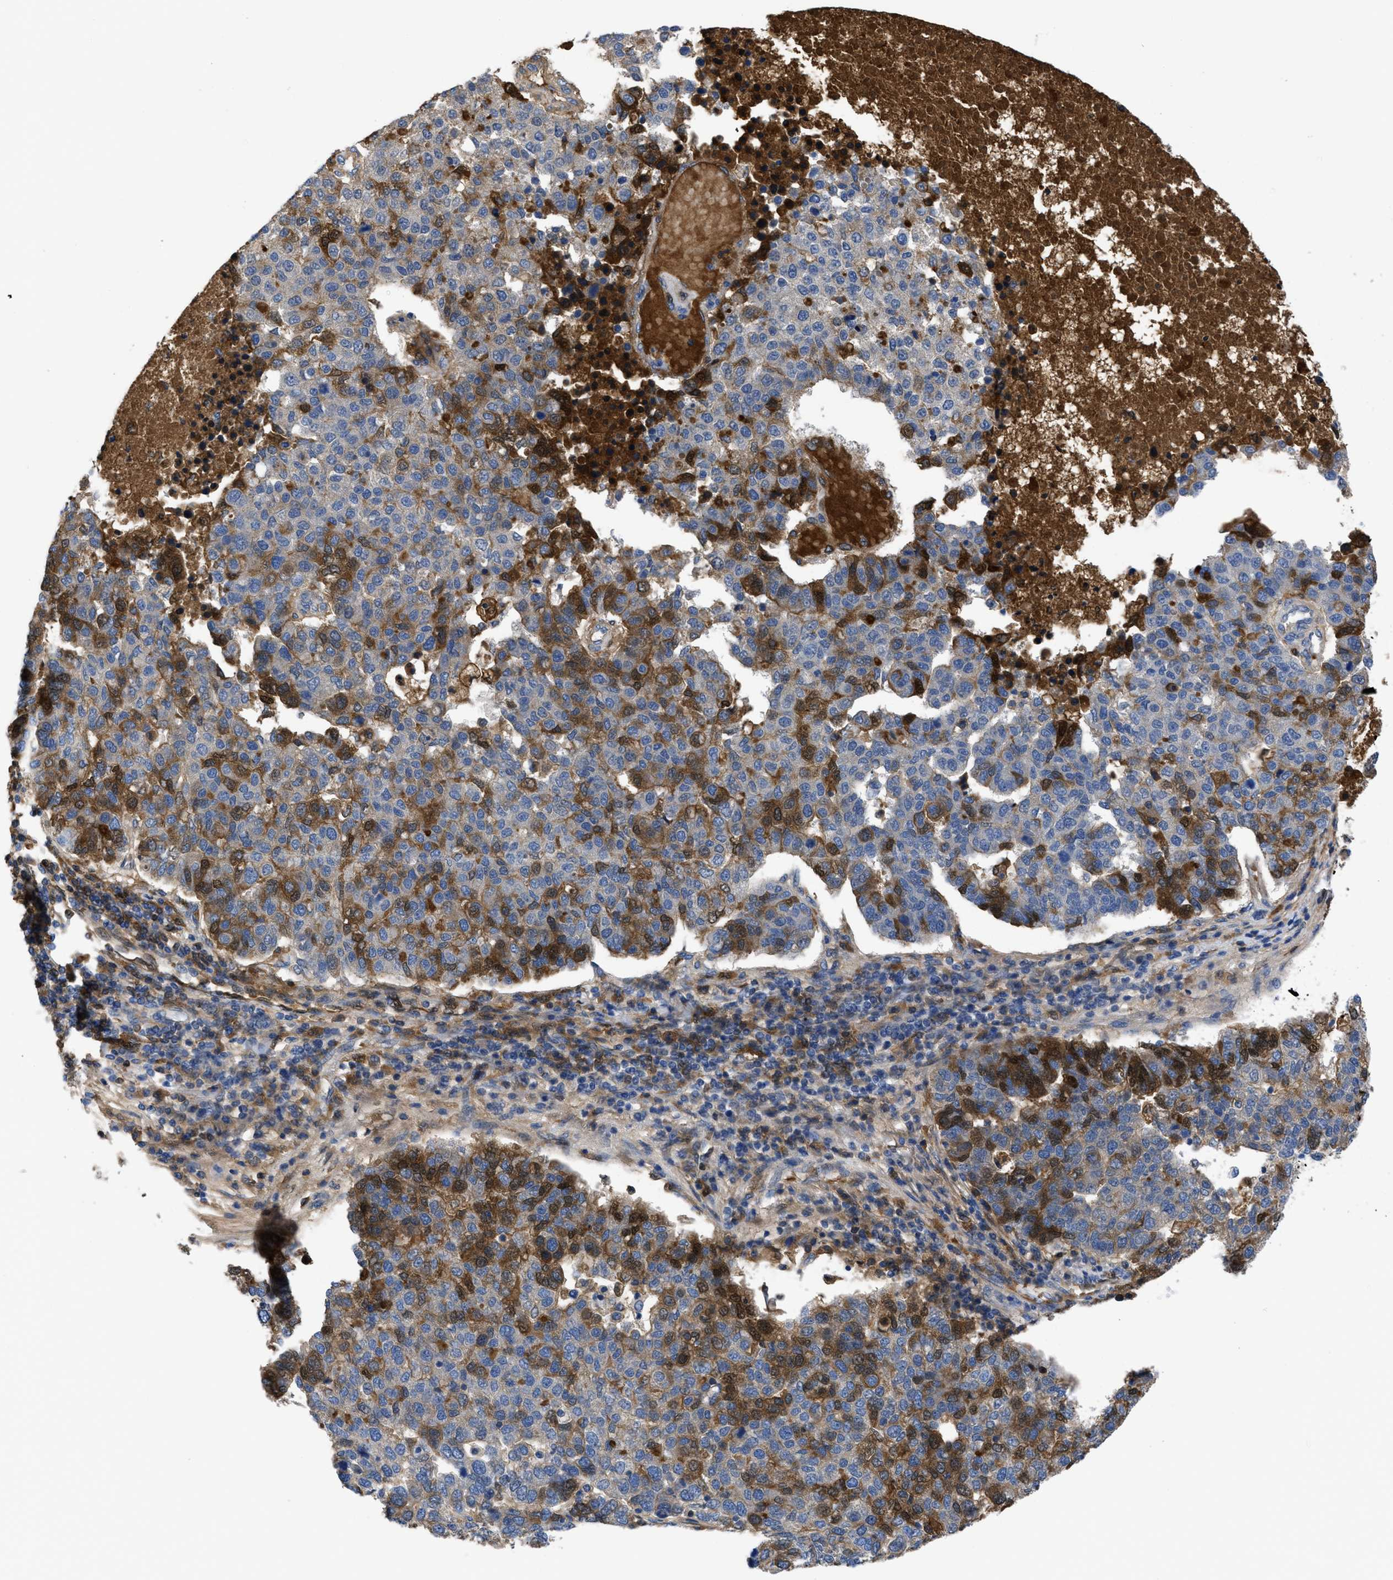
{"staining": {"intensity": "moderate", "quantity": "25%-75%", "location": "cytoplasmic/membranous"}, "tissue": "pancreatic cancer", "cell_type": "Tumor cells", "image_type": "cancer", "snomed": [{"axis": "morphology", "description": "Adenocarcinoma, NOS"}, {"axis": "topography", "description": "Pancreas"}], "caption": "DAB immunohistochemical staining of pancreatic adenocarcinoma reveals moderate cytoplasmic/membranous protein positivity in approximately 25%-75% of tumor cells. (Brightfield microscopy of DAB IHC at high magnification).", "gene": "SERPINA6", "patient": {"sex": "female", "age": 61}}